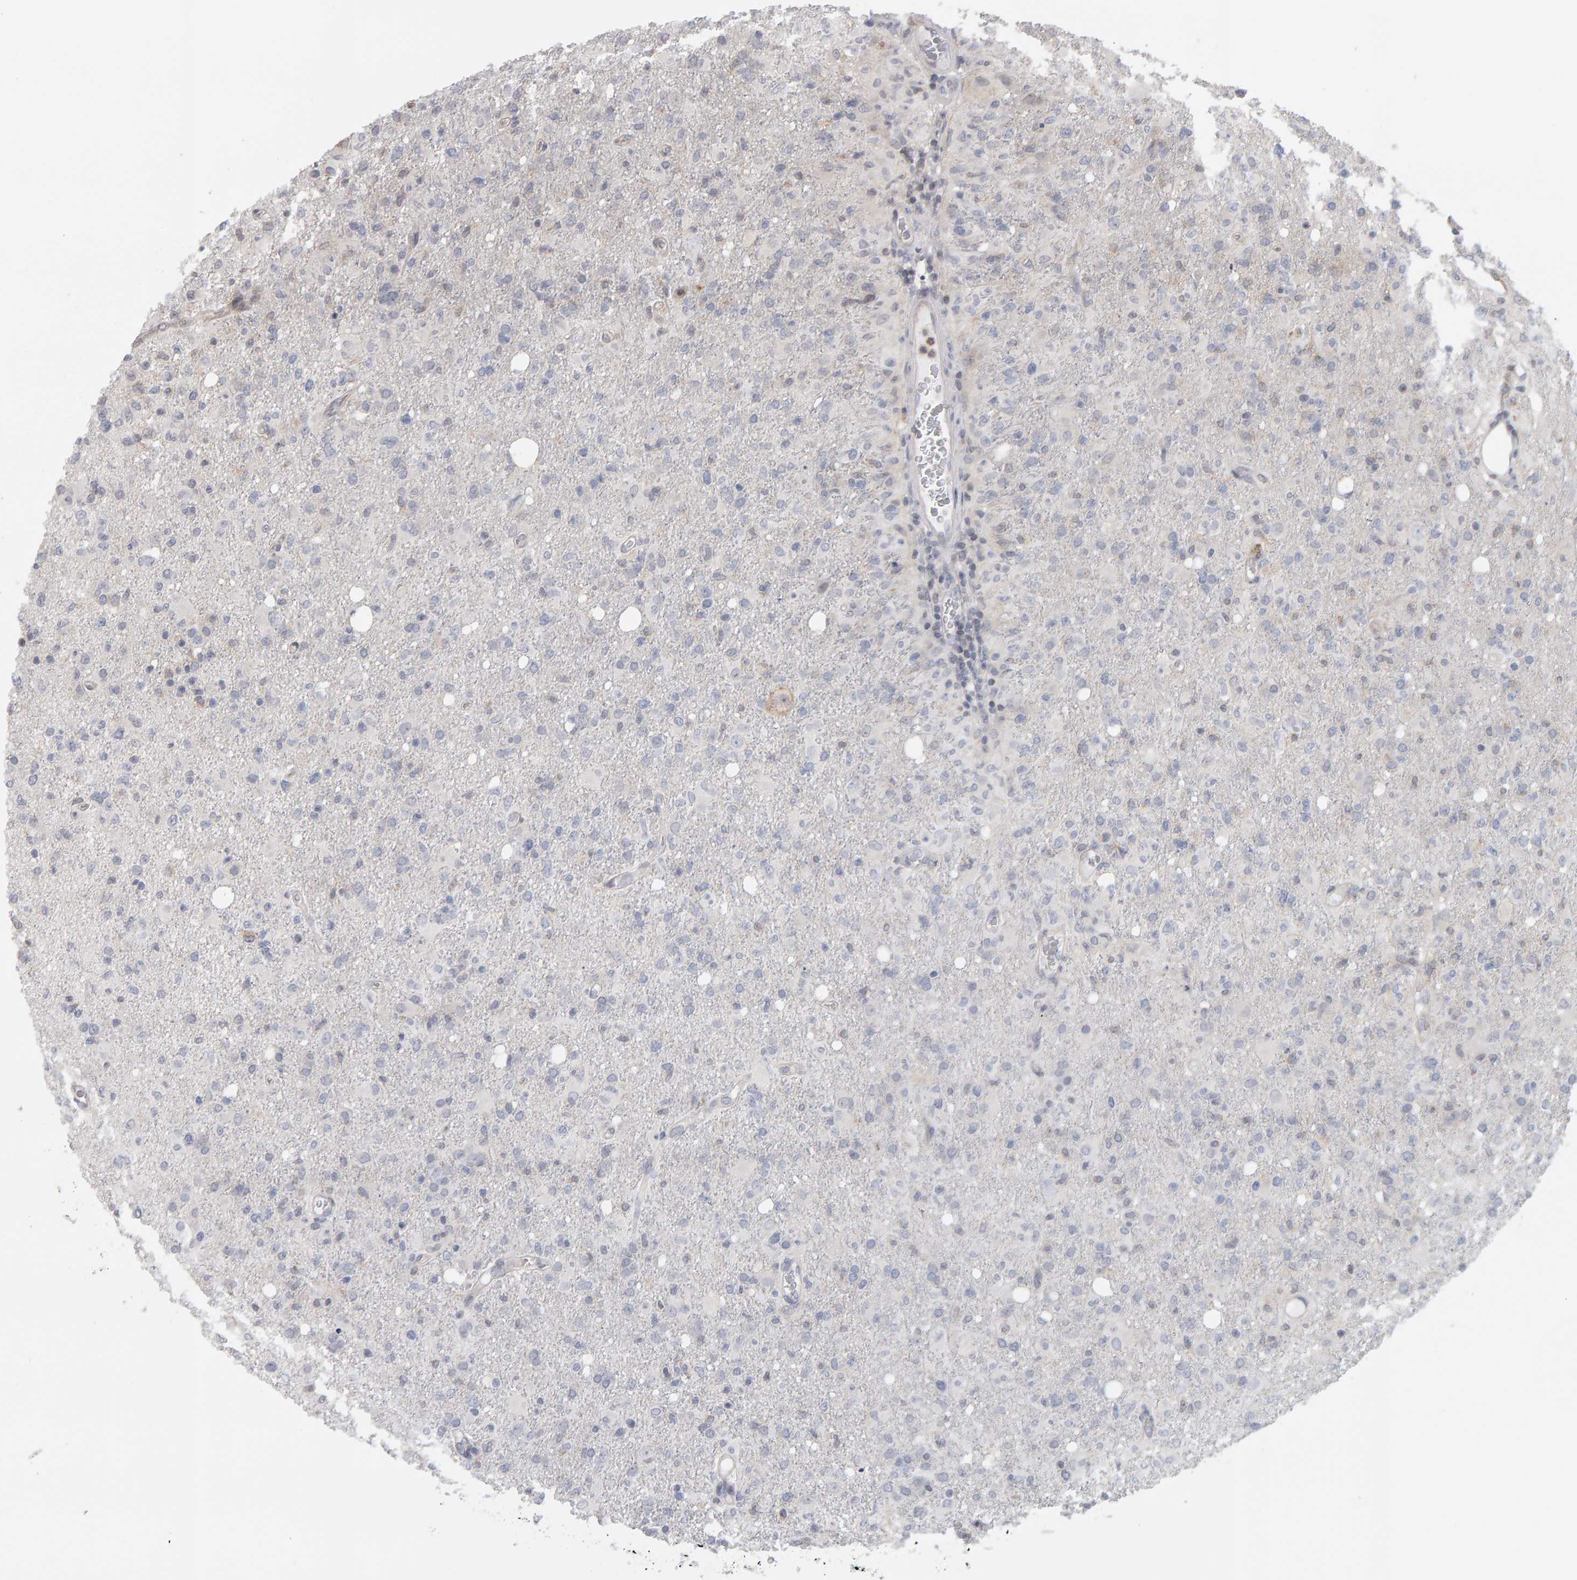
{"staining": {"intensity": "negative", "quantity": "none", "location": "none"}, "tissue": "glioma", "cell_type": "Tumor cells", "image_type": "cancer", "snomed": [{"axis": "morphology", "description": "Glioma, malignant, High grade"}, {"axis": "topography", "description": "Brain"}], "caption": "This is an immunohistochemistry micrograph of high-grade glioma (malignant). There is no staining in tumor cells.", "gene": "MSRA", "patient": {"sex": "female", "age": 57}}